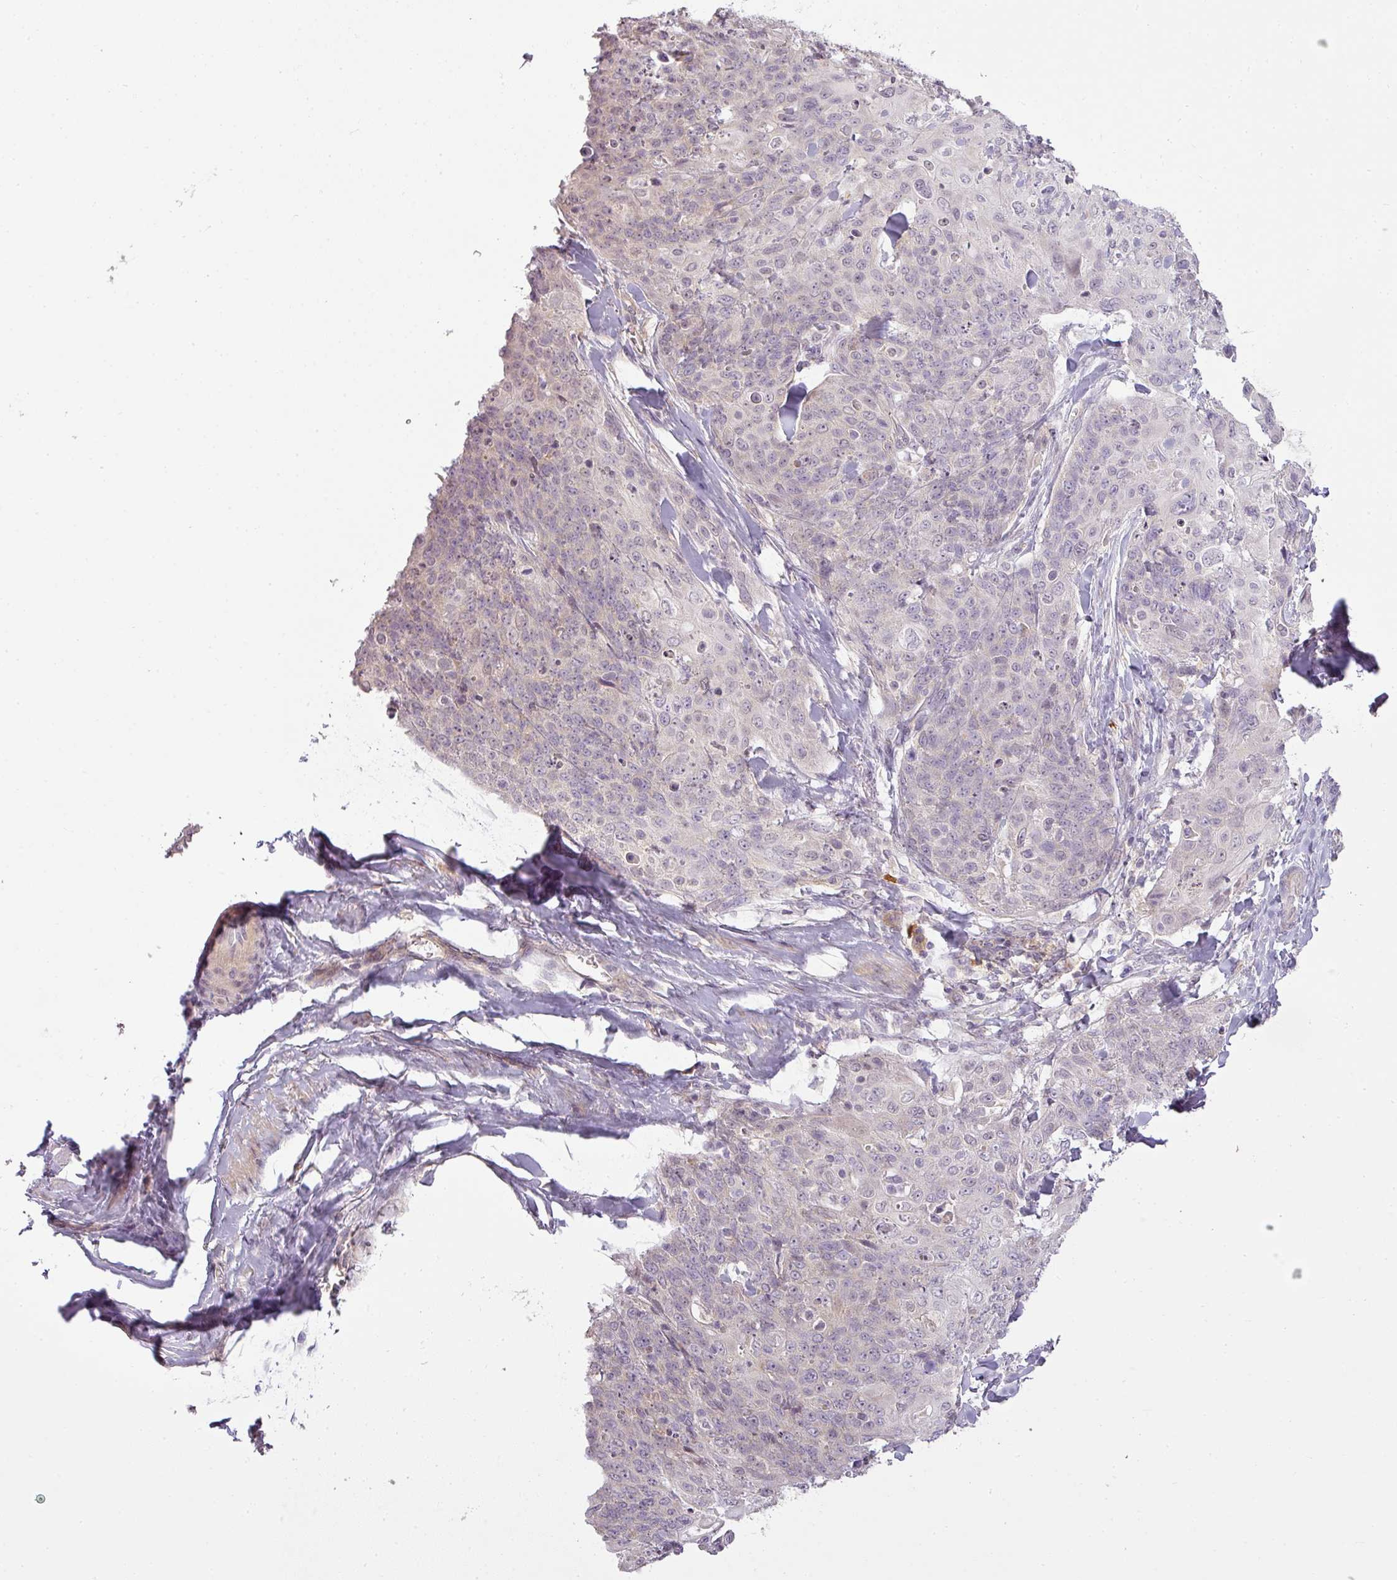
{"staining": {"intensity": "weak", "quantity": "<25%", "location": "cytoplasmic/membranous"}, "tissue": "skin cancer", "cell_type": "Tumor cells", "image_type": "cancer", "snomed": [{"axis": "morphology", "description": "Squamous cell carcinoma, NOS"}, {"axis": "topography", "description": "Skin"}, {"axis": "topography", "description": "Vulva"}], "caption": "DAB (3,3'-diaminobenzidine) immunohistochemical staining of skin cancer (squamous cell carcinoma) displays no significant staining in tumor cells.", "gene": "LY75", "patient": {"sex": "female", "age": 85}}